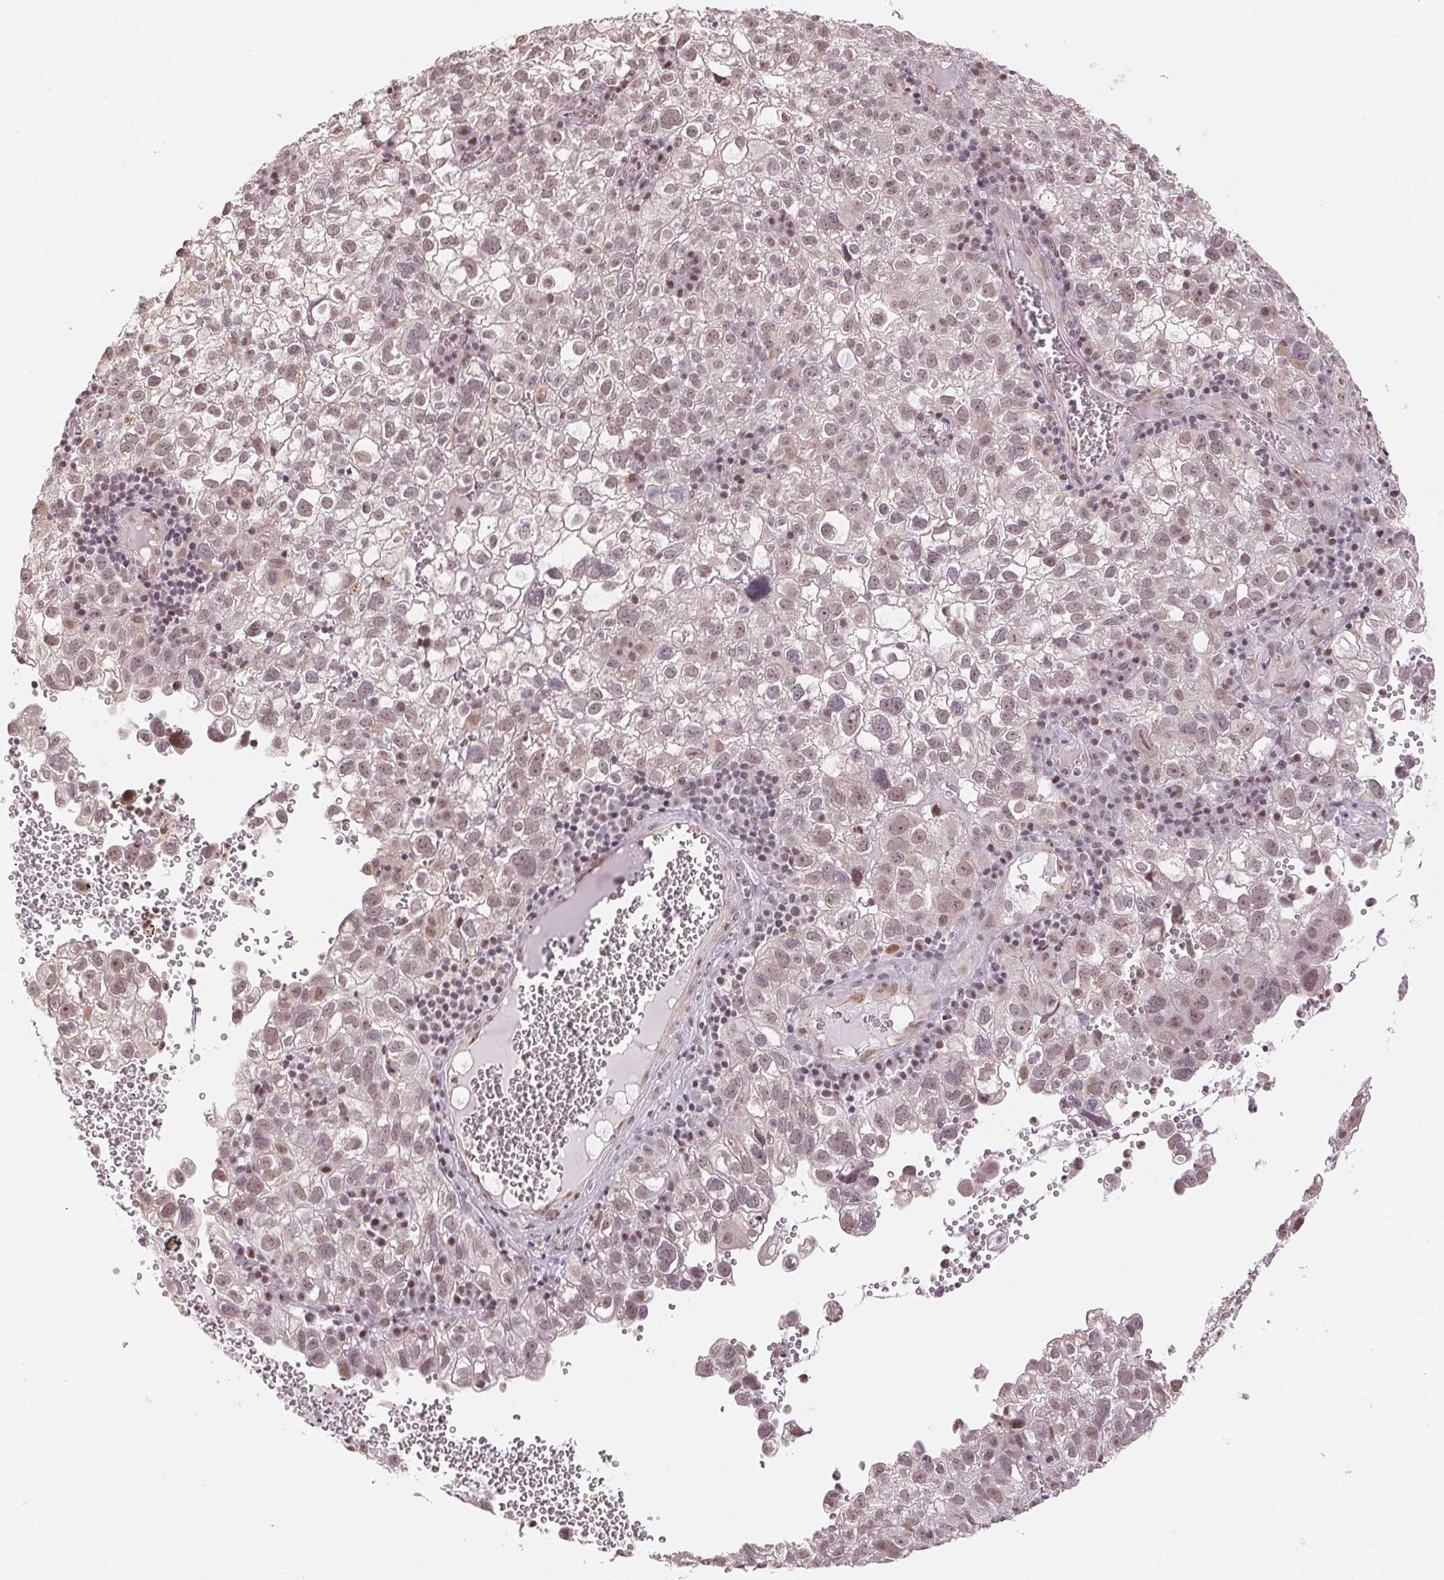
{"staining": {"intensity": "weak", "quantity": ">75%", "location": "nuclear"}, "tissue": "cervical cancer", "cell_type": "Tumor cells", "image_type": "cancer", "snomed": [{"axis": "morphology", "description": "Squamous cell carcinoma, NOS"}, {"axis": "topography", "description": "Cervix"}], "caption": "Cervical squamous cell carcinoma was stained to show a protein in brown. There is low levels of weak nuclear expression in about >75% of tumor cells.", "gene": "GRHL3", "patient": {"sex": "female", "age": 55}}